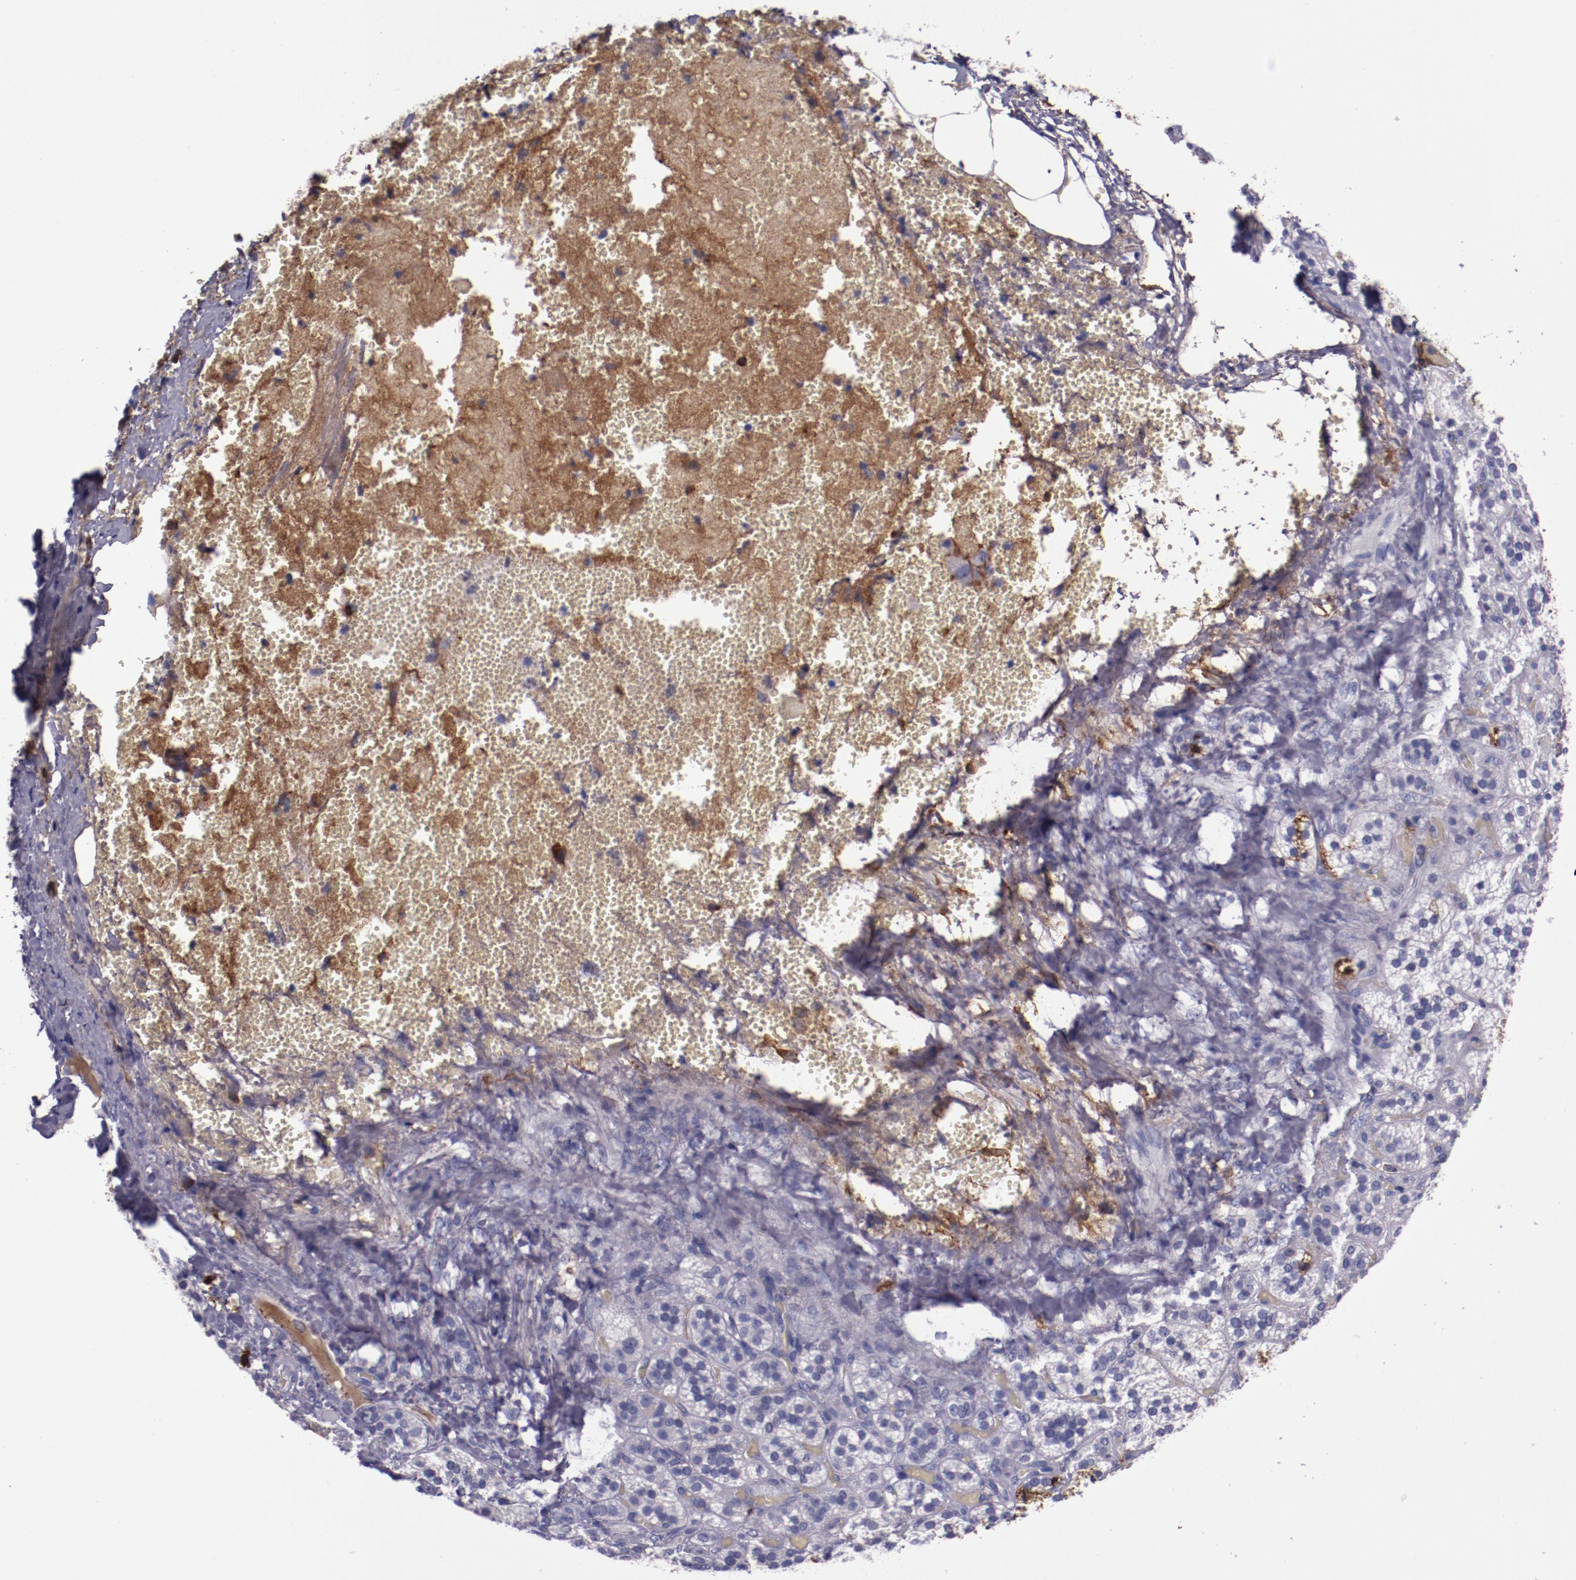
{"staining": {"intensity": "weak", "quantity": "<25%", "location": "cytoplasmic/membranous"}, "tissue": "adrenal gland", "cell_type": "Glandular cells", "image_type": "normal", "snomed": [{"axis": "morphology", "description": "Normal tissue, NOS"}, {"axis": "topography", "description": "Adrenal gland"}], "caption": "High power microscopy histopathology image of an immunohistochemistry image of normal adrenal gland, revealing no significant positivity in glandular cells.", "gene": "APOH", "patient": {"sex": "female", "age": 71}}